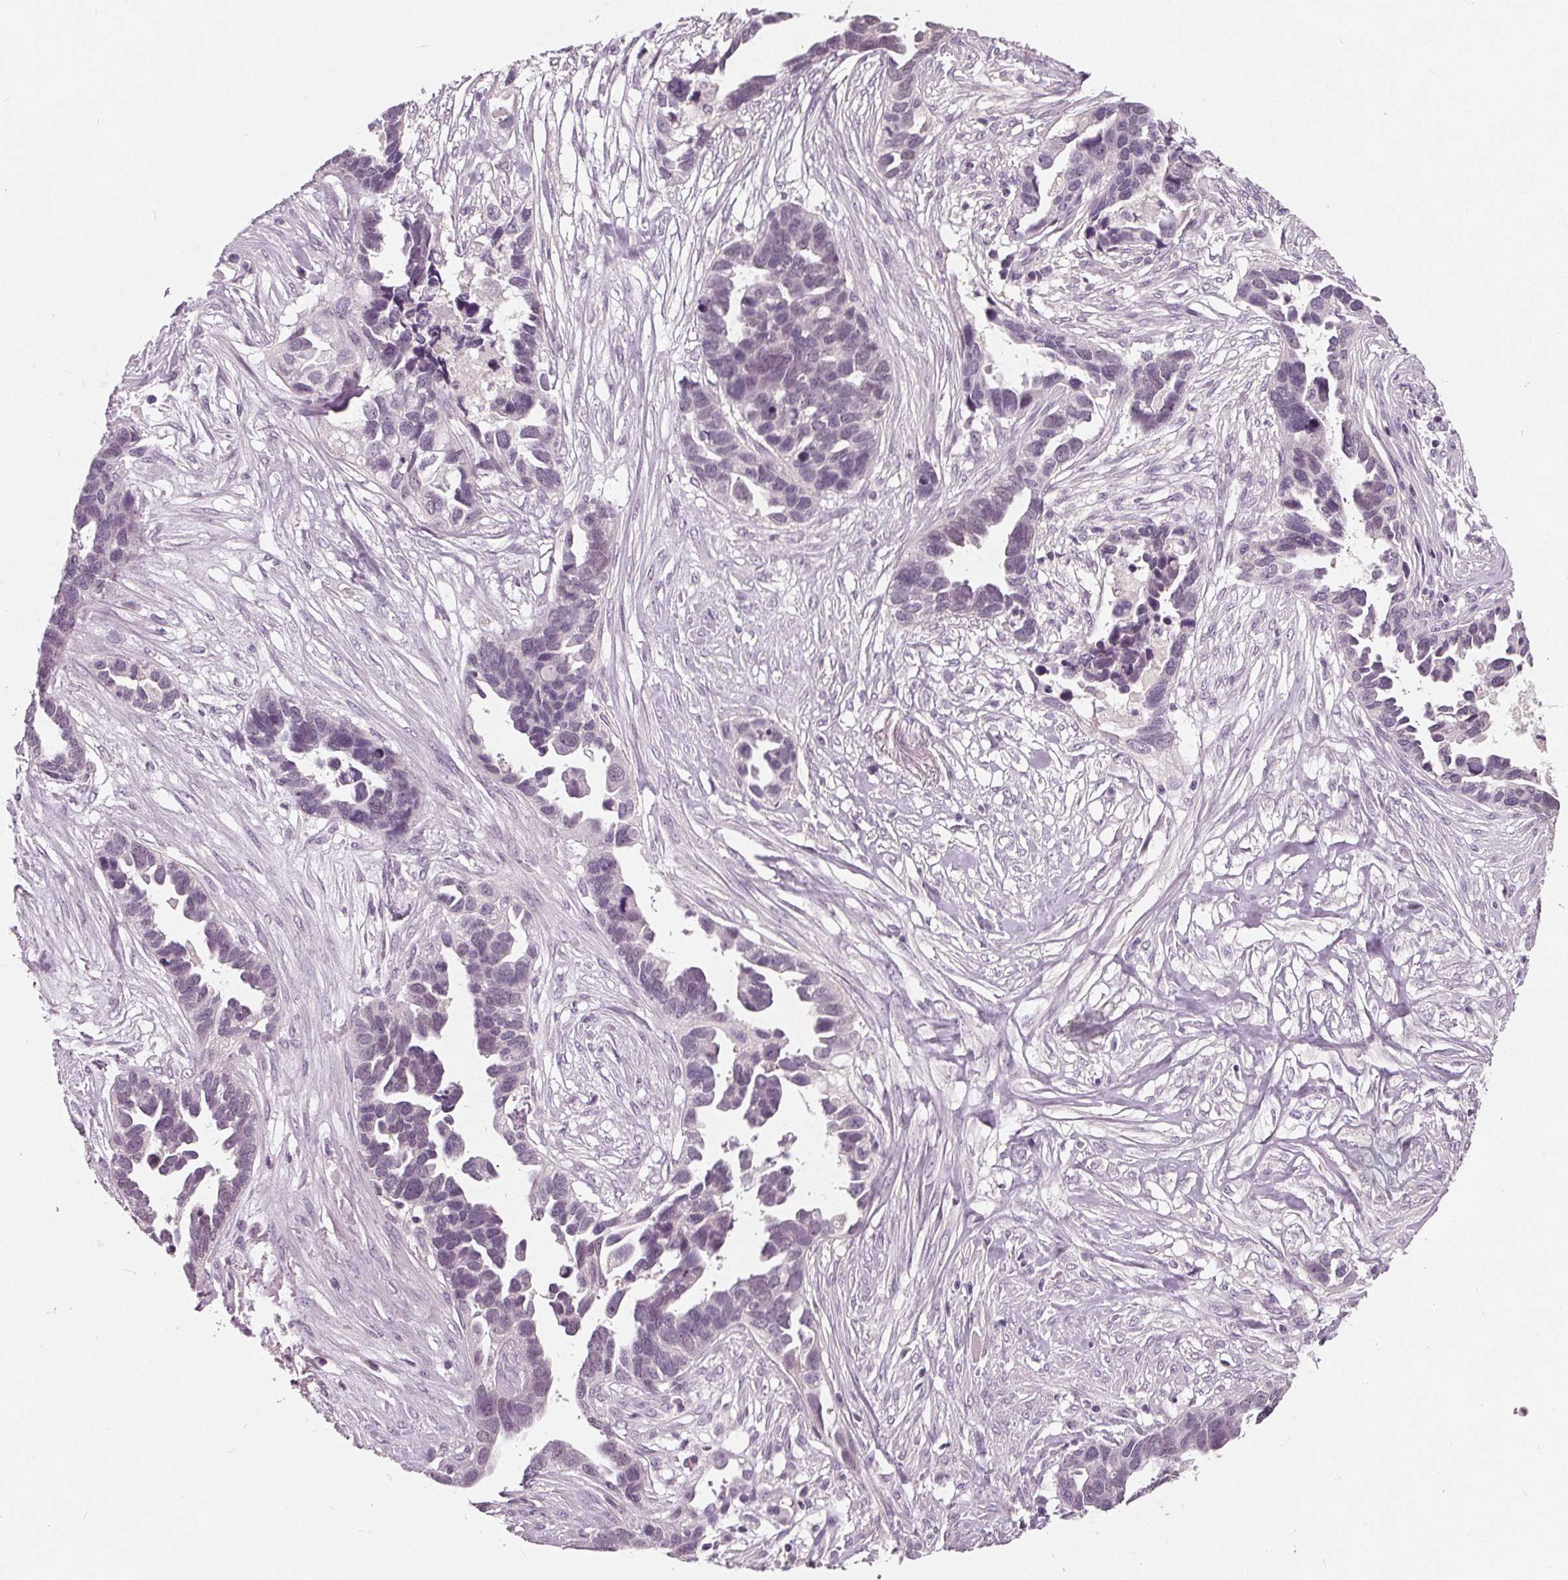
{"staining": {"intensity": "negative", "quantity": "none", "location": "none"}, "tissue": "ovarian cancer", "cell_type": "Tumor cells", "image_type": "cancer", "snomed": [{"axis": "morphology", "description": "Cystadenocarcinoma, serous, NOS"}, {"axis": "topography", "description": "Ovary"}], "caption": "Protein analysis of ovarian cancer displays no significant expression in tumor cells.", "gene": "TKFC", "patient": {"sex": "female", "age": 54}}